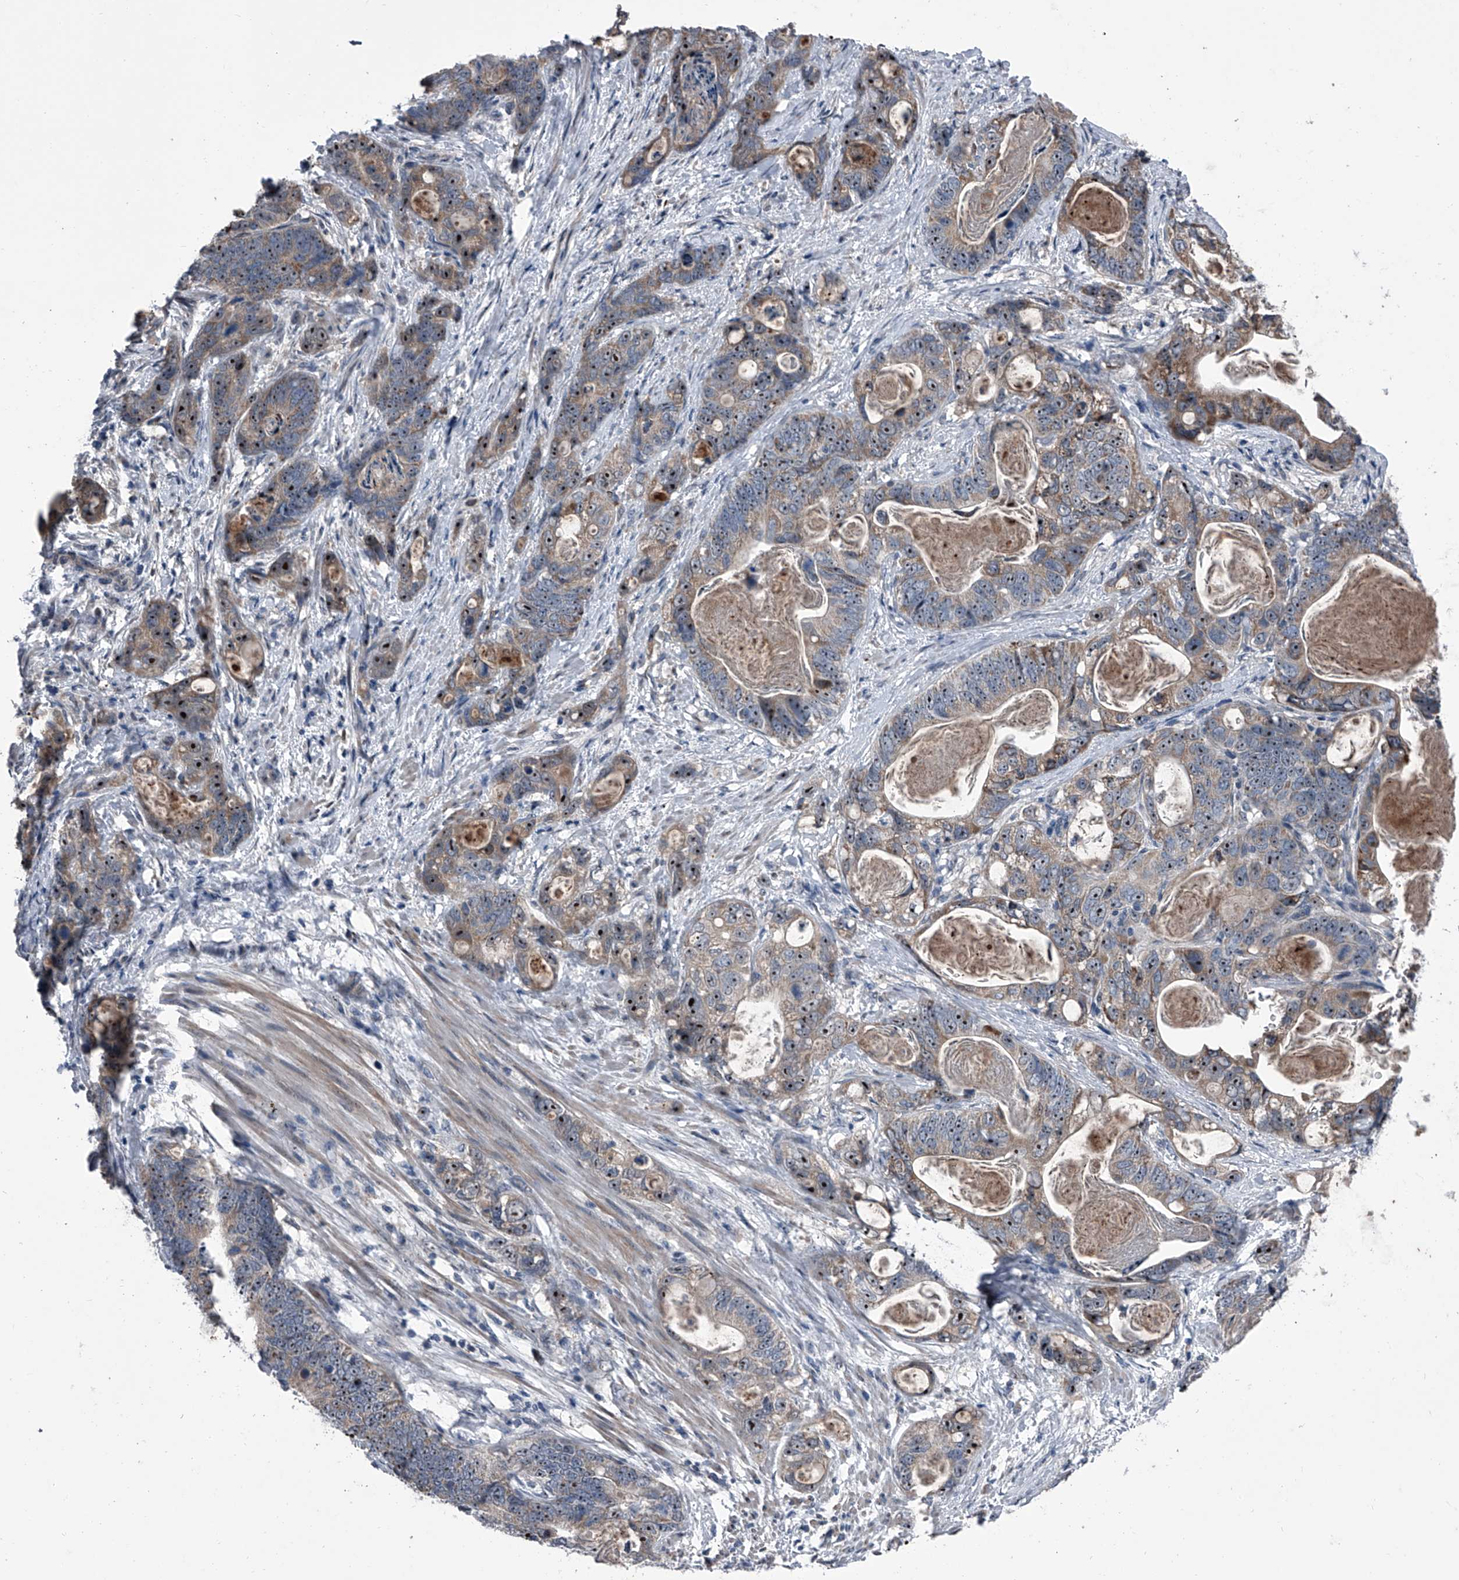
{"staining": {"intensity": "moderate", "quantity": ">75%", "location": "cytoplasmic/membranous,nuclear"}, "tissue": "stomach cancer", "cell_type": "Tumor cells", "image_type": "cancer", "snomed": [{"axis": "morphology", "description": "Normal tissue, NOS"}, {"axis": "morphology", "description": "Adenocarcinoma, NOS"}, {"axis": "topography", "description": "Stomach"}], "caption": "A micrograph of stomach cancer (adenocarcinoma) stained for a protein exhibits moderate cytoplasmic/membranous and nuclear brown staining in tumor cells.", "gene": "CEP85L", "patient": {"sex": "female", "age": 89}}